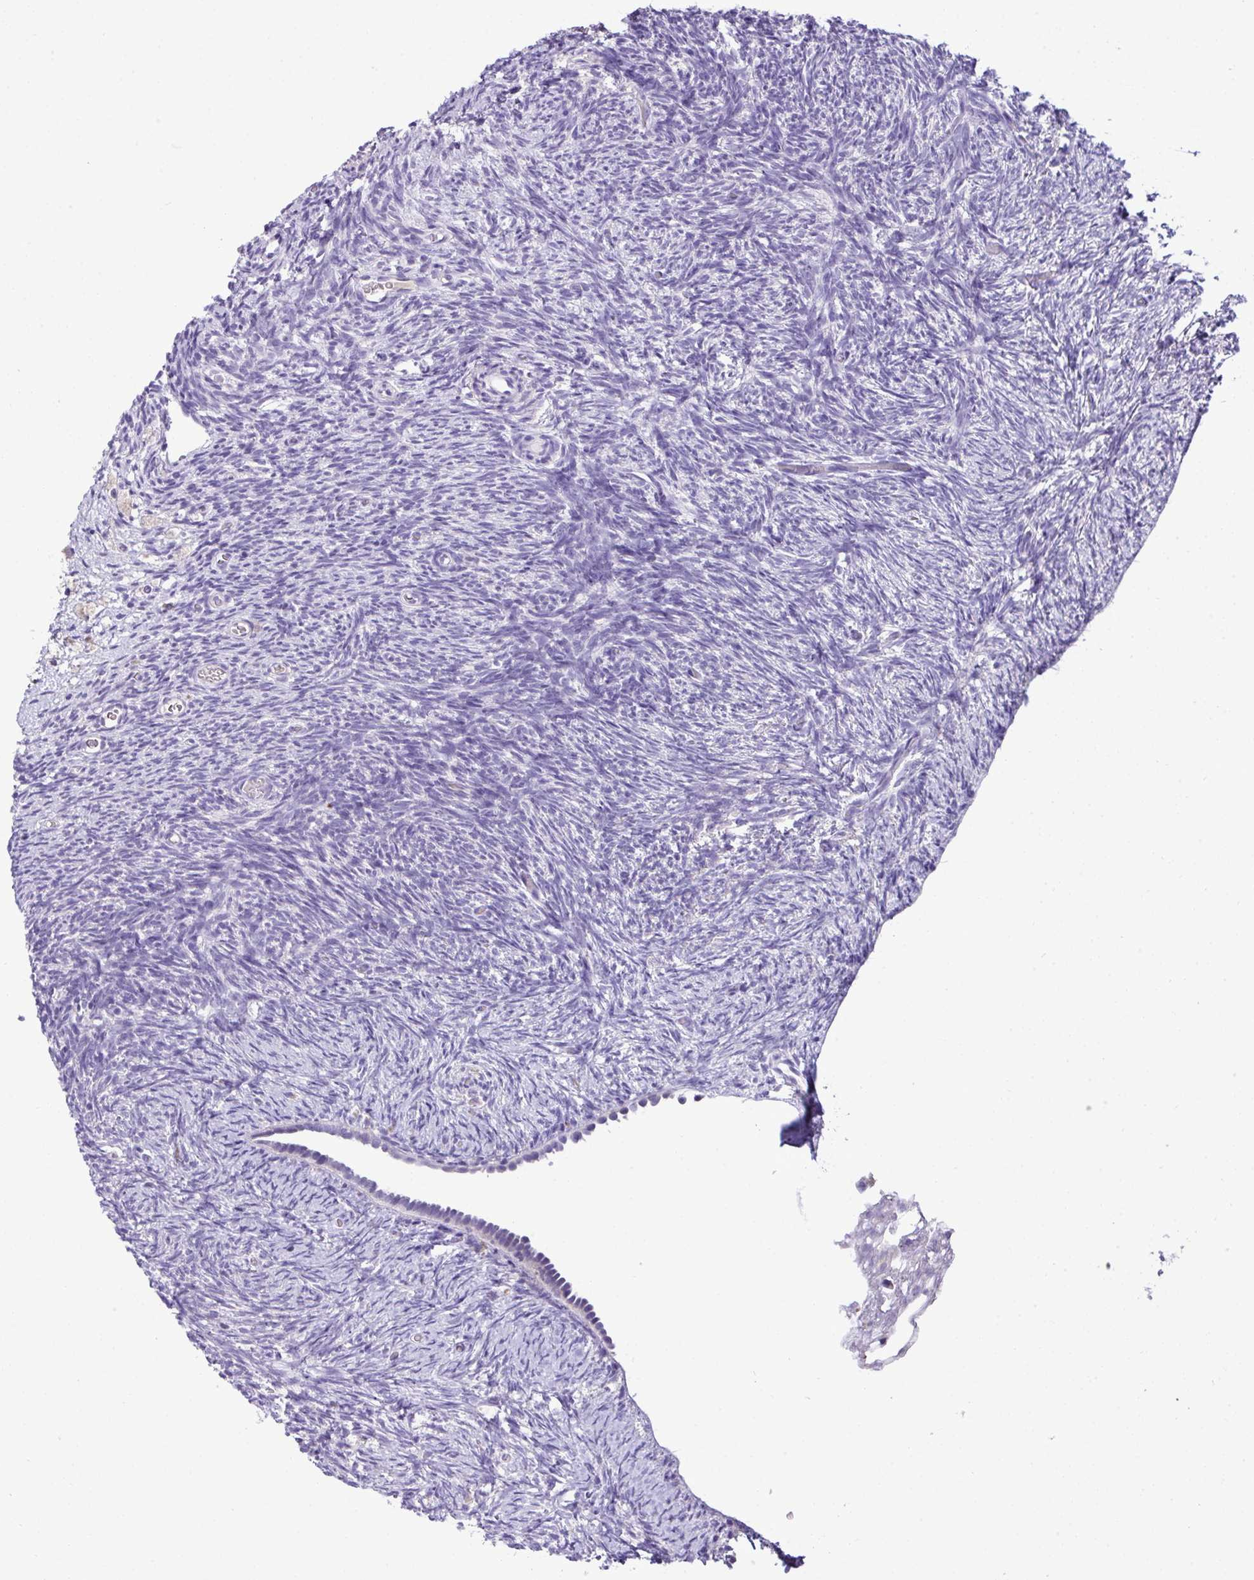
{"staining": {"intensity": "negative", "quantity": "none", "location": "none"}, "tissue": "ovary", "cell_type": "Ovarian stroma cells", "image_type": "normal", "snomed": [{"axis": "morphology", "description": "Normal tissue, NOS"}, {"axis": "topography", "description": "Ovary"}], "caption": "Photomicrograph shows no significant protein expression in ovarian stroma cells of benign ovary. (DAB immunohistochemistry (IHC) visualized using brightfield microscopy, high magnification).", "gene": "ST8SIA2", "patient": {"sex": "female", "age": 39}}